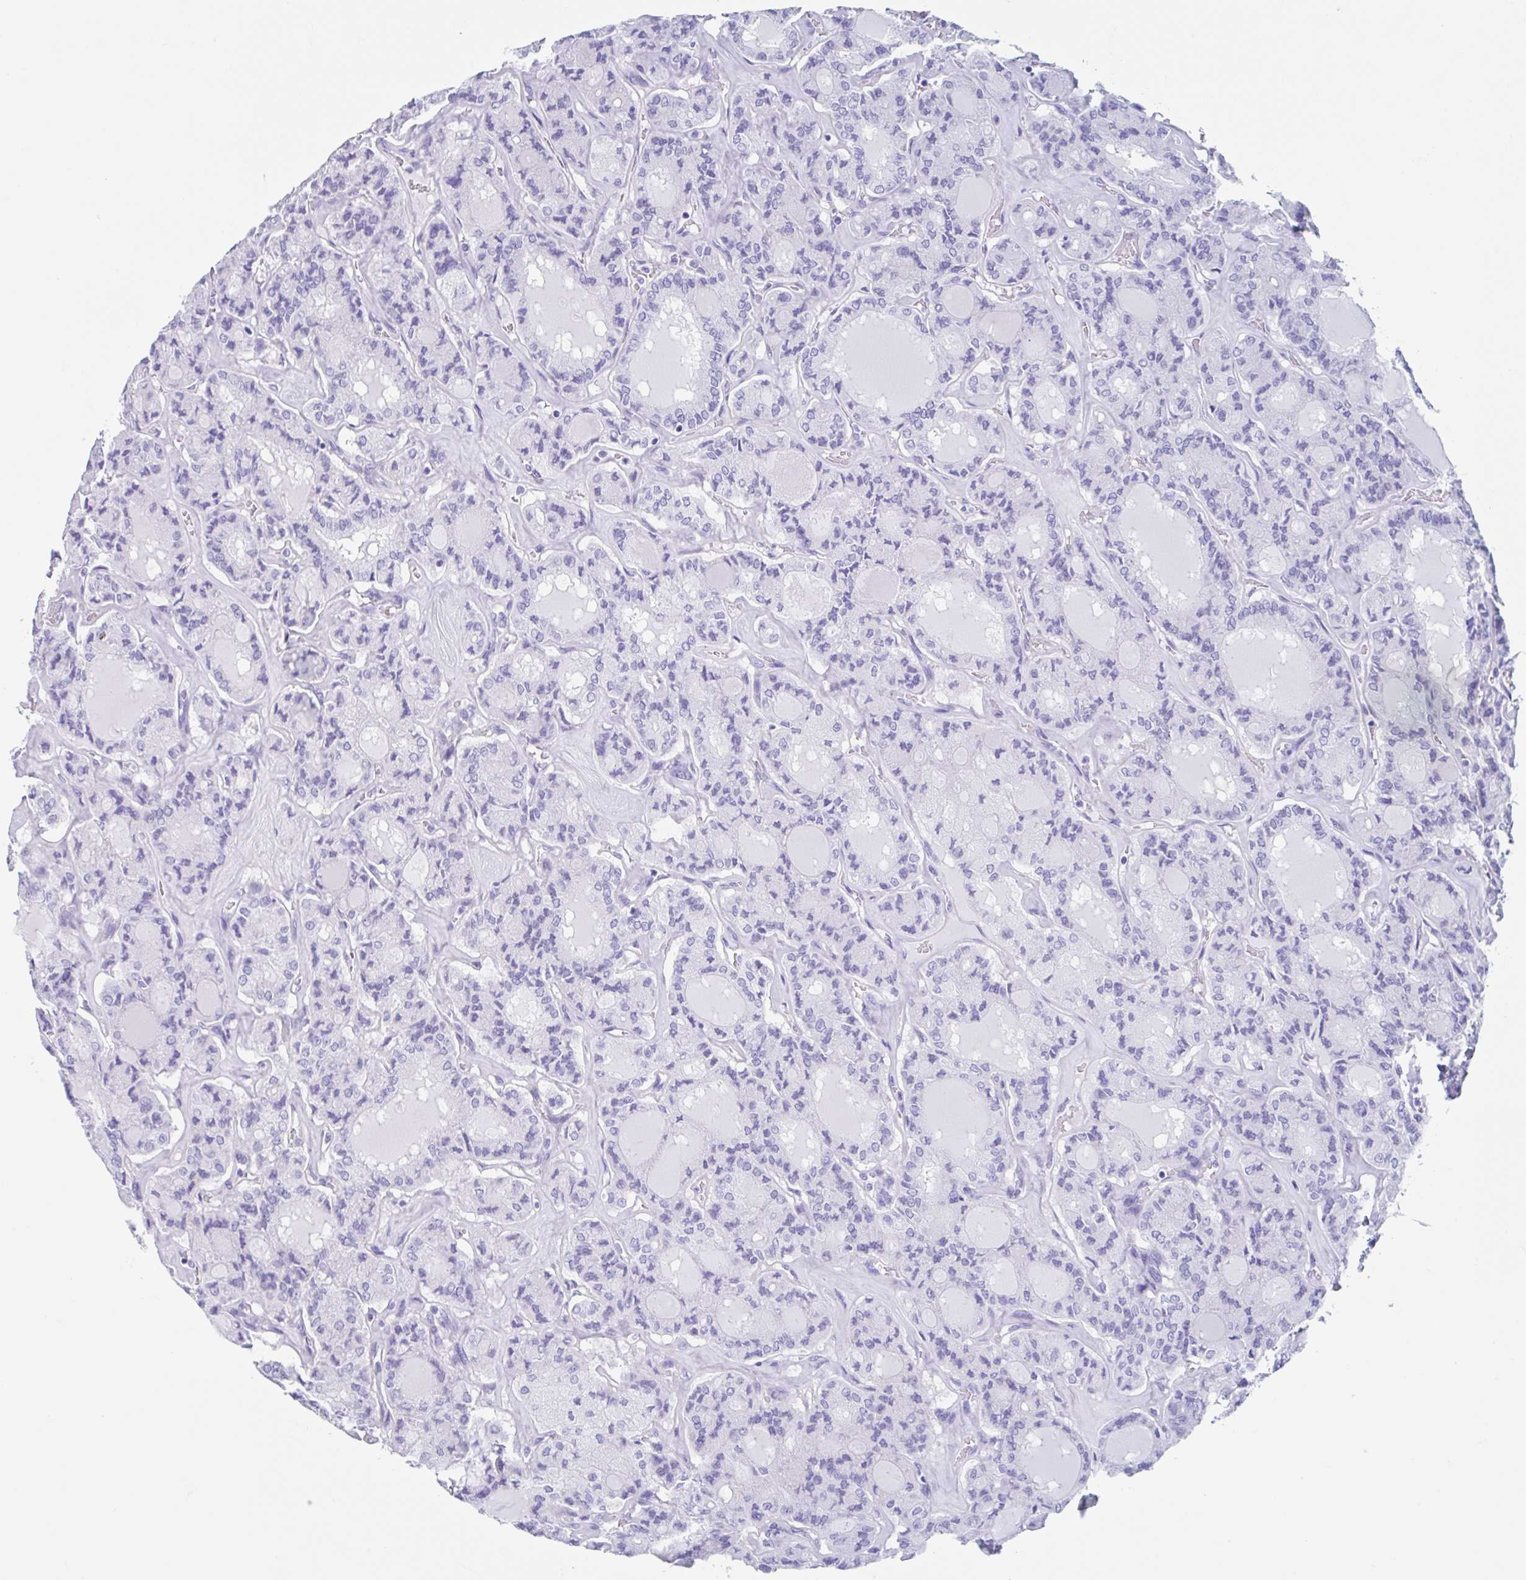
{"staining": {"intensity": "negative", "quantity": "none", "location": "none"}, "tissue": "thyroid cancer", "cell_type": "Tumor cells", "image_type": "cancer", "snomed": [{"axis": "morphology", "description": "Papillary adenocarcinoma, NOS"}, {"axis": "topography", "description": "Thyroid gland"}], "caption": "Immunohistochemistry (IHC) of papillary adenocarcinoma (thyroid) shows no expression in tumor cells.", "gene": "CPTP", "patient": {"sex": "male", "age": 87}}